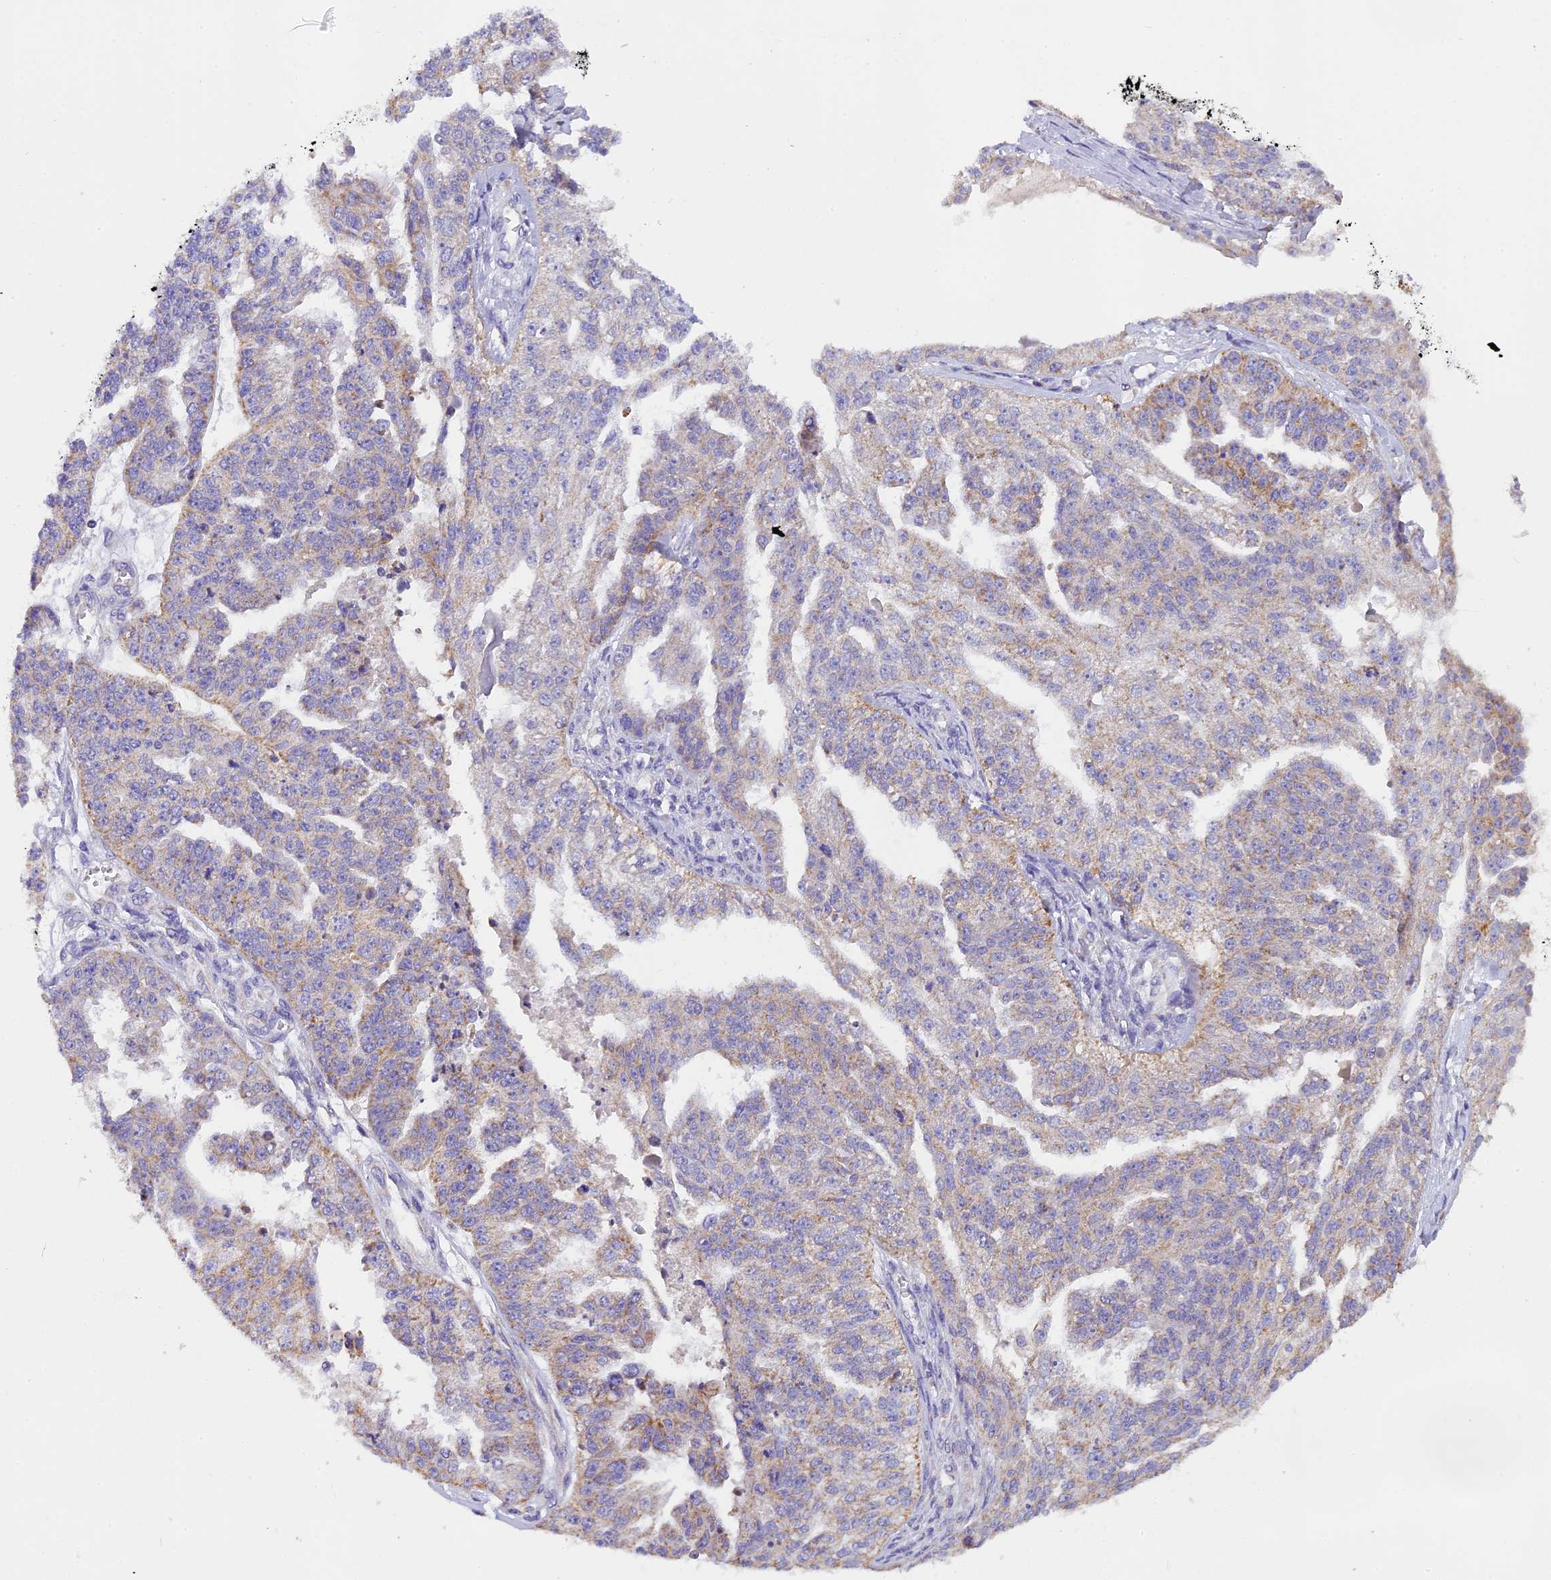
{"staining": {"intensity": "weak", "quantity": "25%-75%", "location": "cytoplasmic/membranous"}, "tissue": "ovarian cancer", "cell_type": "Tumor cells", "image_type": "cancer", "snomed": [{"axis": "morphology", "description": "Cystadenocarcinoma, serous, NOS"}, {"axis": "topography", "description": "Ovary"}], "caption": "Serous cystadenocarcinoma (ovarian) tissue shows weak cytoplasmic/membranous expression in about 25%-75% of tumor cells The protein of interest is shown in brown color, while the nuclei are stained blue.", "gene": "MGME1", "patient": {"sex": "female", "age": 58}}